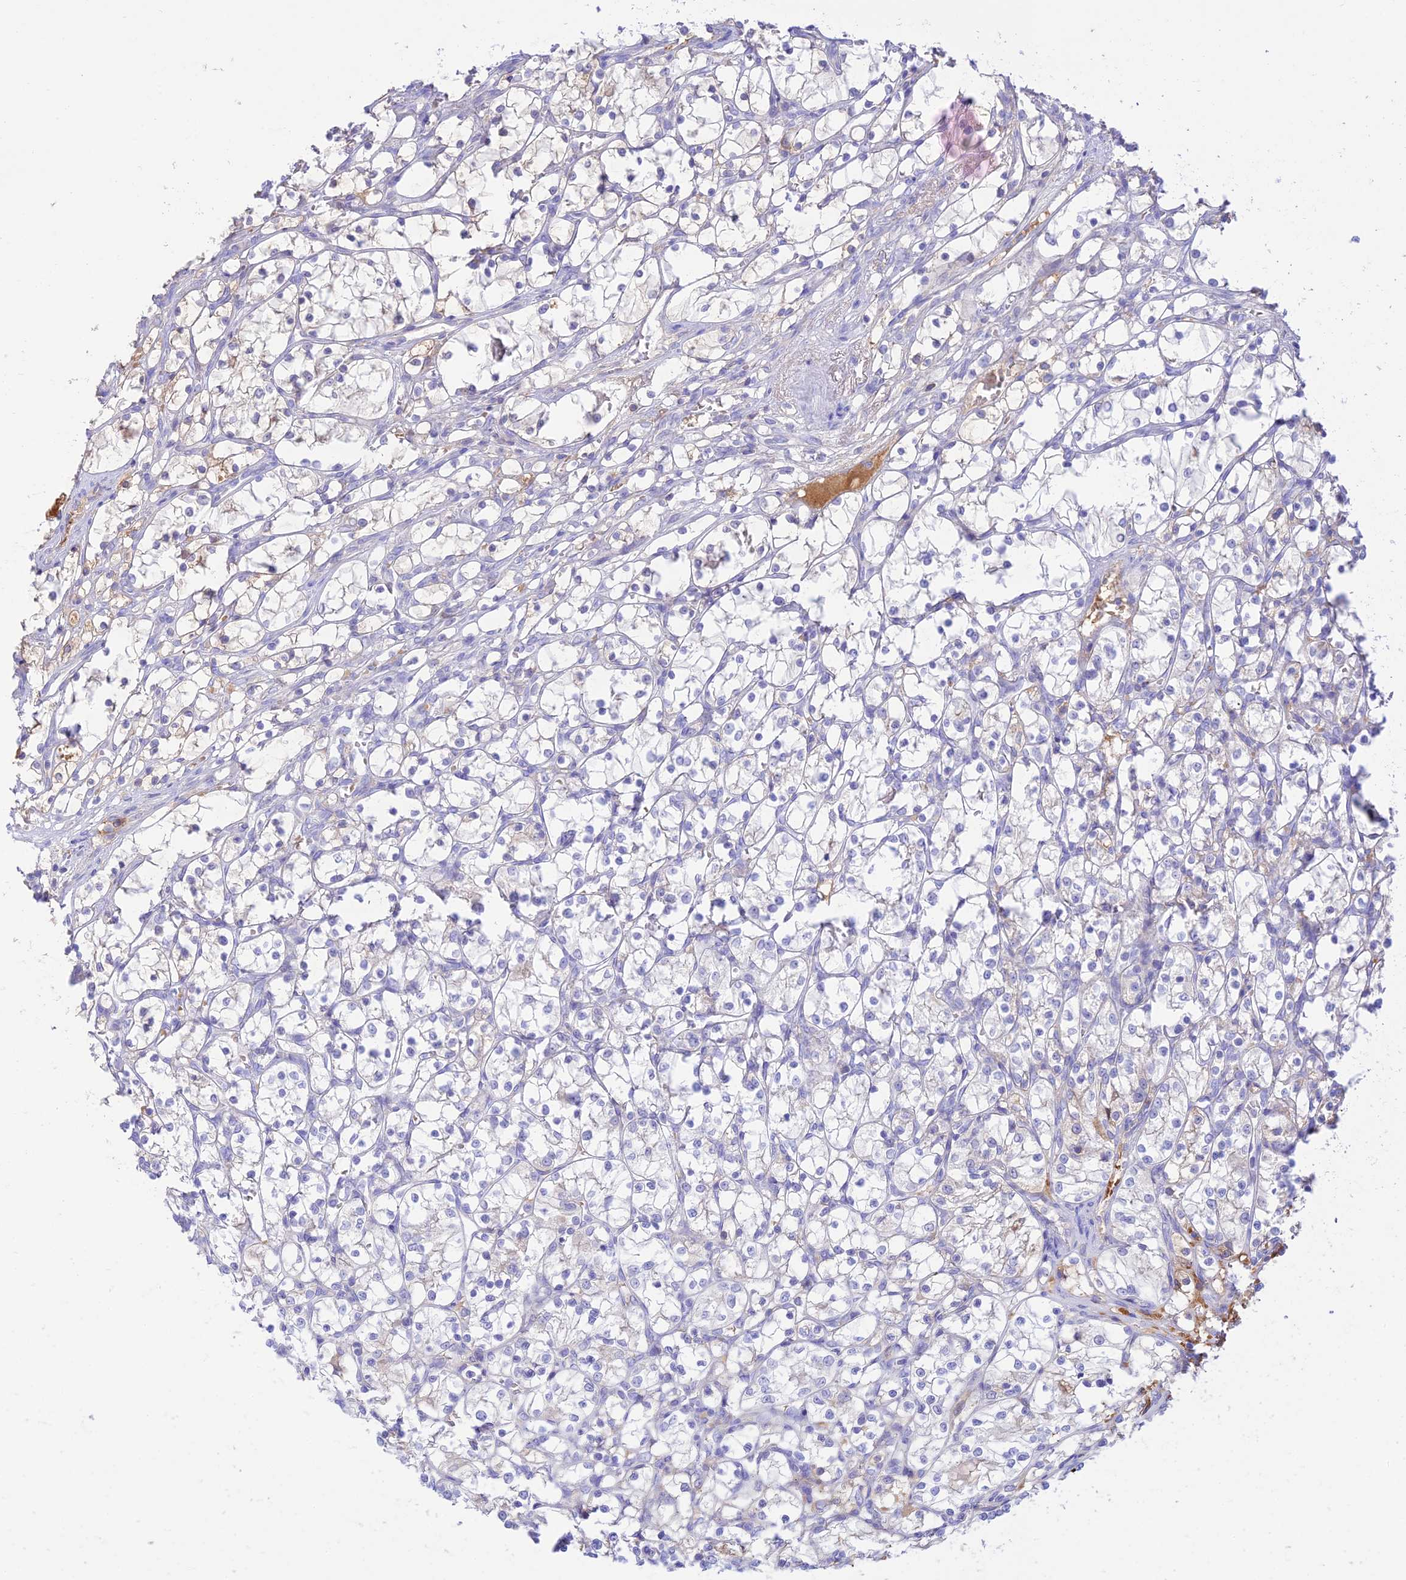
{"staining": {"intensity": "negative", "quantity": "none", "location": "none"}, "tissue": "renal cancer", "cell_type": "Tumor cells", "image_type": "cancer", "snomed": [{"axis": "morphology", "description": "Adenocarcinoma, NOS"}, {"axis": "topography", "description": "Kidney"}], "caption": "Micrograph shows no significant protein expression in tumor cells of renal cancer.", "gene": "NLRP9", "patient": {"sex": "female", "age": 69}}